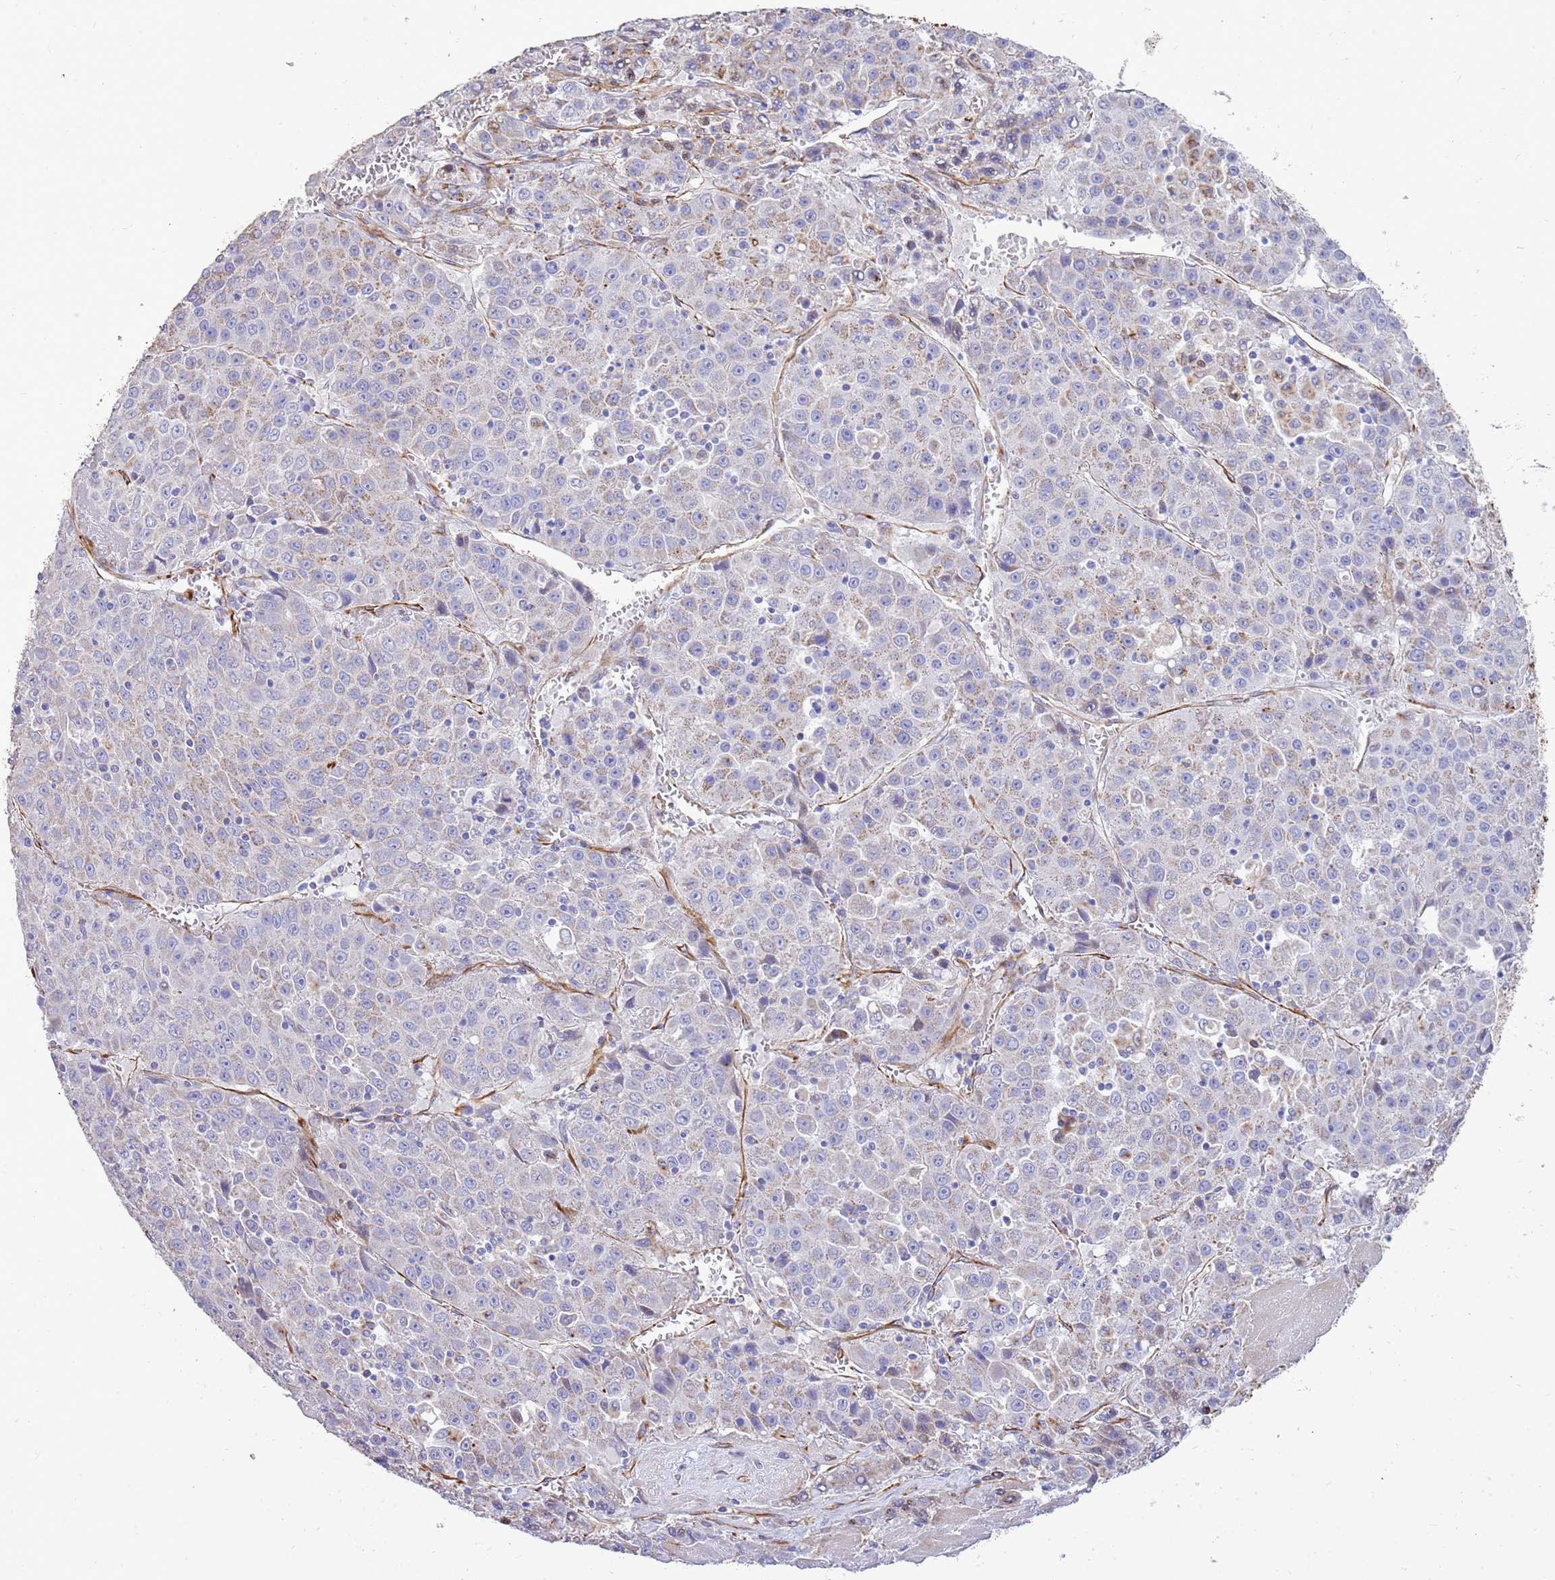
{"staining": {"intensity": "negative", "quantity": "none", "location": "none"}, "tissue": "liver cancer", "cell_type": "Tumor cells", "image_type": "cancer", "snomed": [{"axis": "morphology", "description": "Carcinoma, Hepatocellular, NOS"}, {"axis": "topography", "description": "Liver"}], "caption": "Immunohistochemical staining of liver cancer demonstrates no significant positivity in tumor cells.", "gene": "ZDHHC1", "patient": {"sex": "female", "age": 53}}